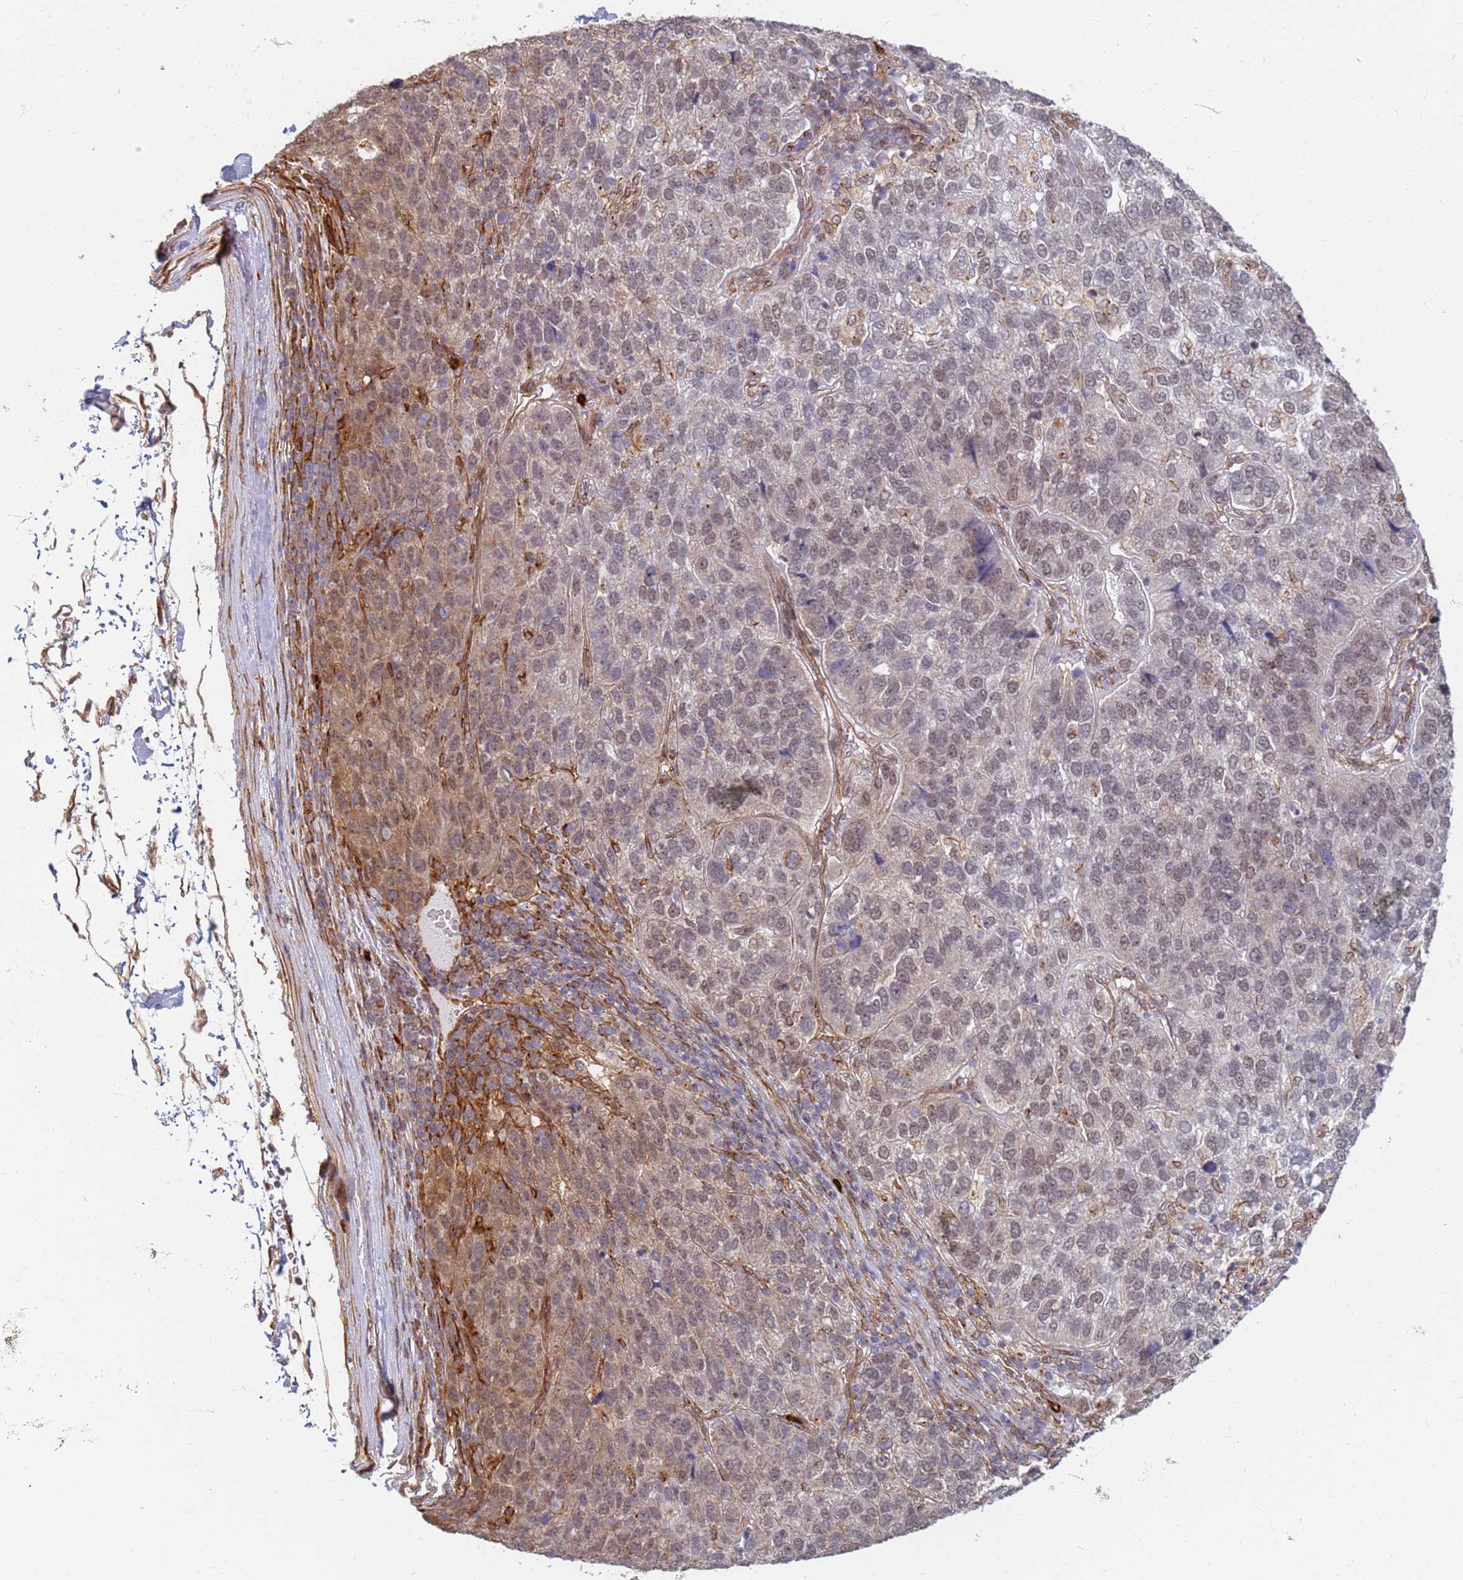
{"staining": {"intensity": "weak", "quantity": "25%-75%", "location": "cytoplasmic/membranous,nuclear"}, "tissue": "pancreatic cancer", "cell_type": "Tumor cells", "image_type": "cancer", "snomed": [{"axis": "morphology", "description": "Adenocarcinoma, NOS"}, {"axis": "topography", "description": "Pancreas"}], "caption": "High-magnification brightfield microscopy of pancreatic adenocarcinoma stained with DAB (3,3'-diaminobenzidine) (brown) and counterstained with hematoxylin (blue). tumor cells exhibit weak cytoplasmic/membranous and nuclear positivity is identified in about25%-75% of cells.", "gene": "CEP170", "patient": {"sex": "female", "age": 61}}